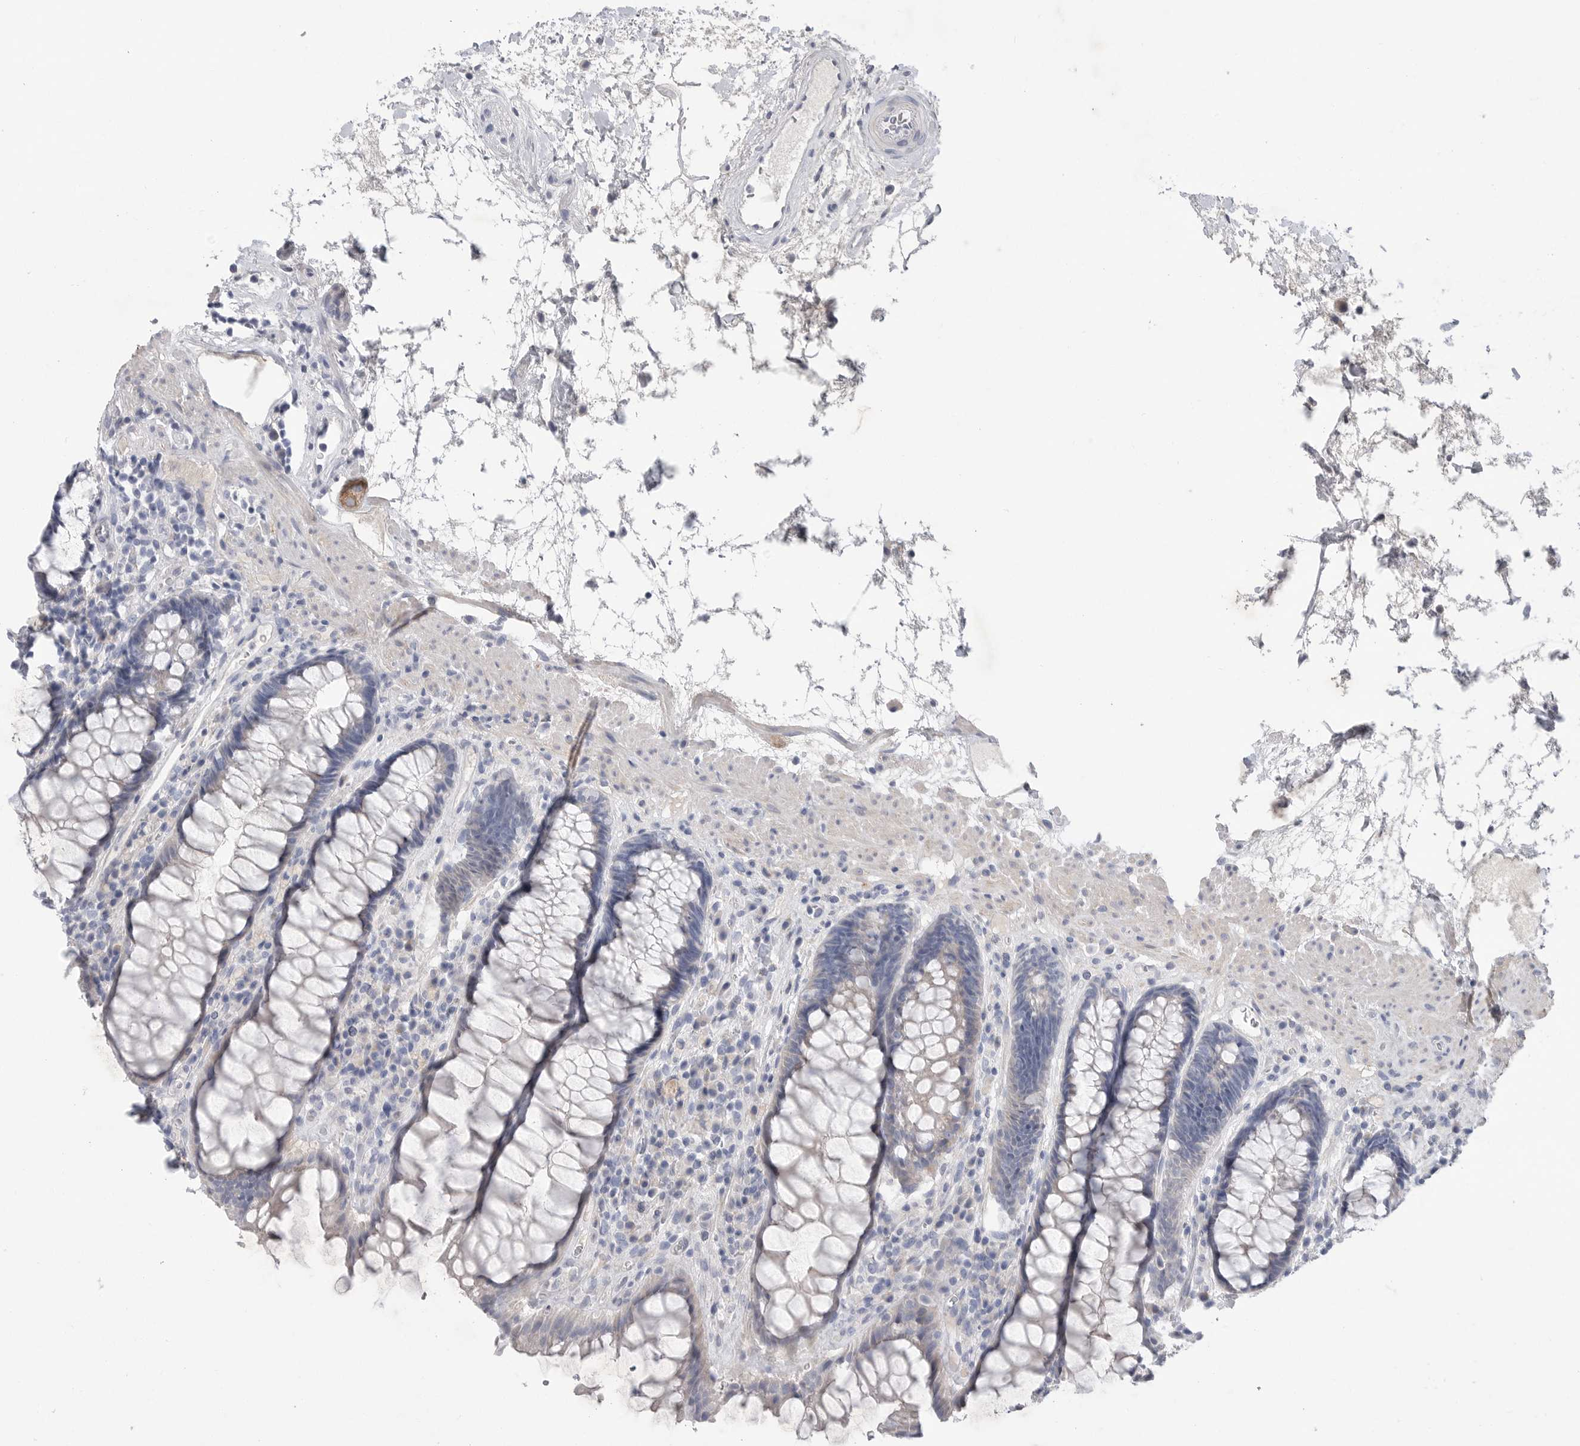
{"staining": {"intensity": "negative", "quantity": "none", "location": "none"}, "tissue": "rectum", "cell_type": "Glandular cells", "image_type": "normal", "snomed": [{"axis": "morphology", "description": "Normal tissue, NOS"}, {"axis": "topography", "description": "Rectum"}], "caption": "This is an immunohistochemistry histopathology image of unremarkable rectum. There is no expression in glandular cells.", "gene": "CAMK2B", "patient": {"sex": "male", "age": 64}}